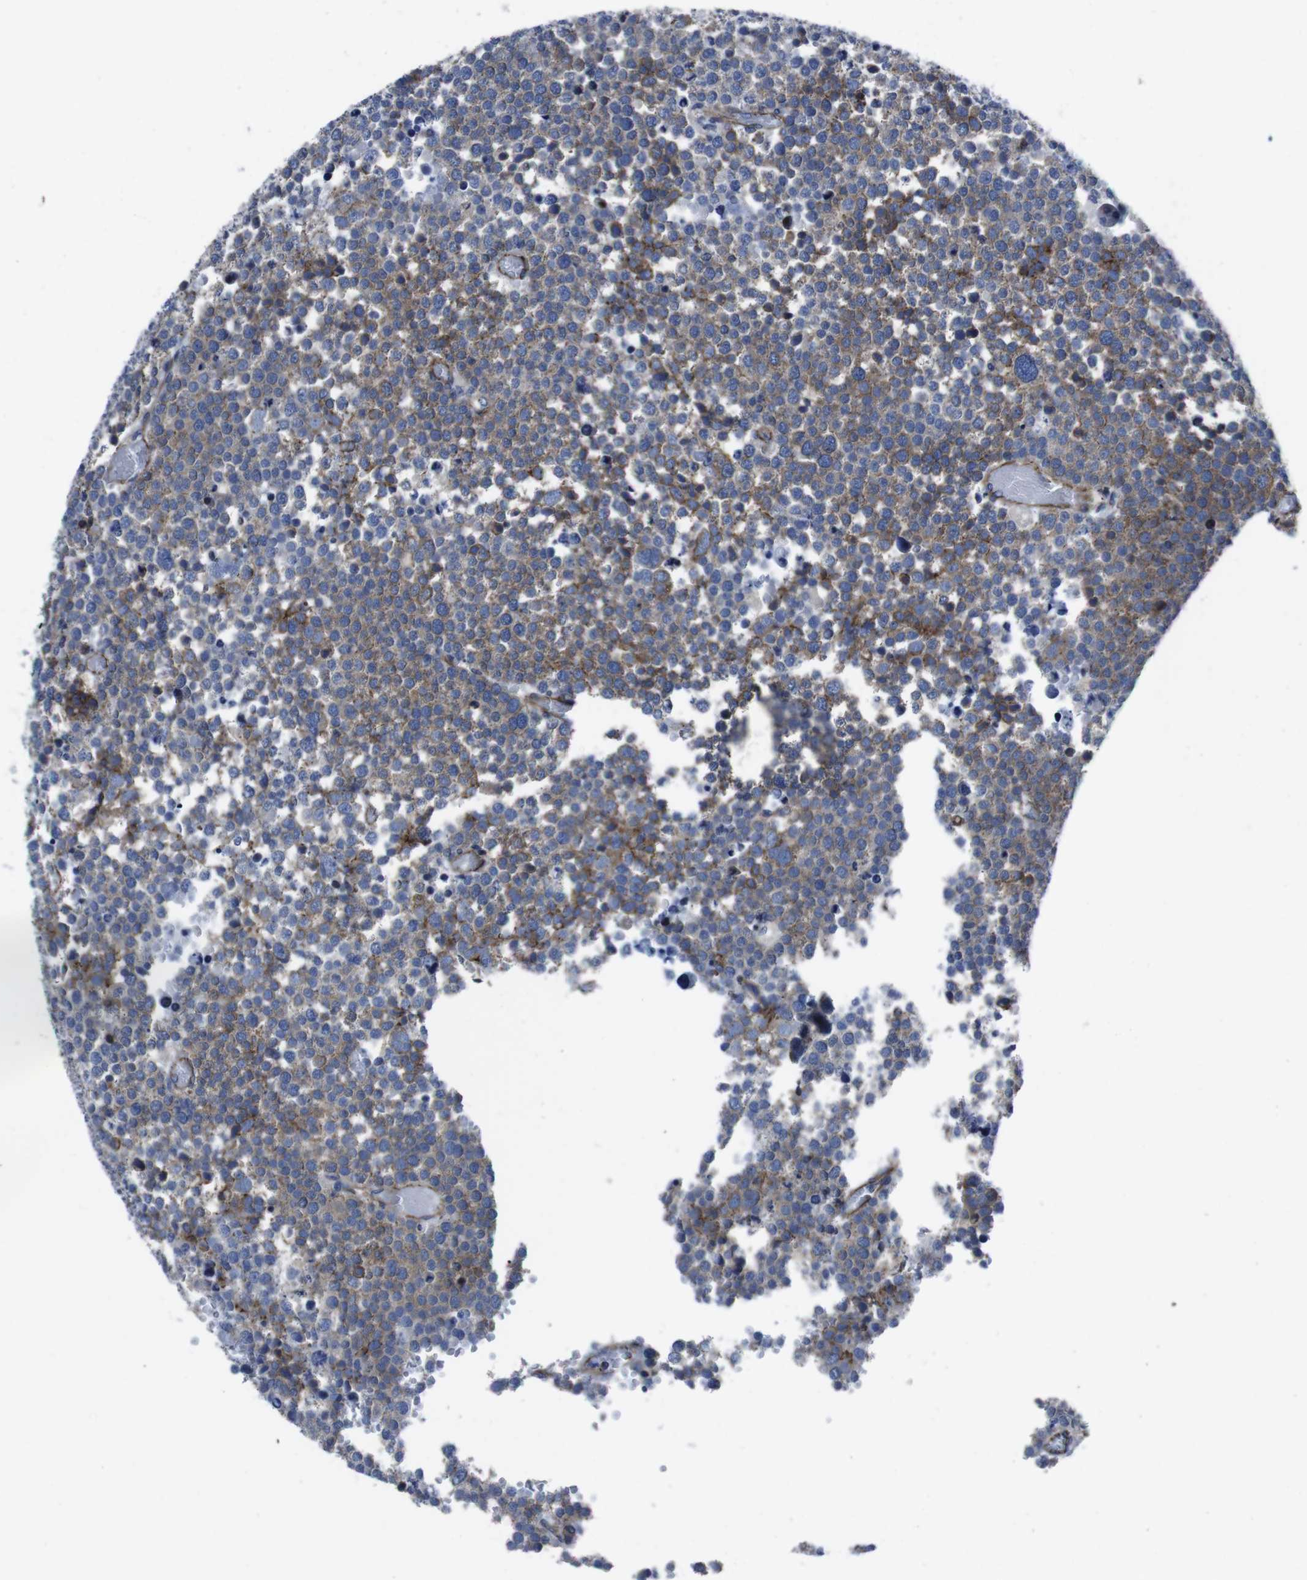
{"staining": {"intensity": "moderate", "quantity": "25%-75%", "location": "cytoplasmic/membranous"}, "tissue": "testis cancer", "cell_type": "Tumor cells", "image_type": "cancer", "snomed": [{"axis": "morphology", "description": "Seminoma, NOS"}, {"axis": "topography", "description": "Testis"}], "caption": "Tumor cells display moderate cytoplasmic/membranous staining in about 25%-75% of cells in testis seminoma. (IHC, brightfield microscopy, high magnification).", "gene": "NUMB", "patient": {"sex": "male", "age": 71}}